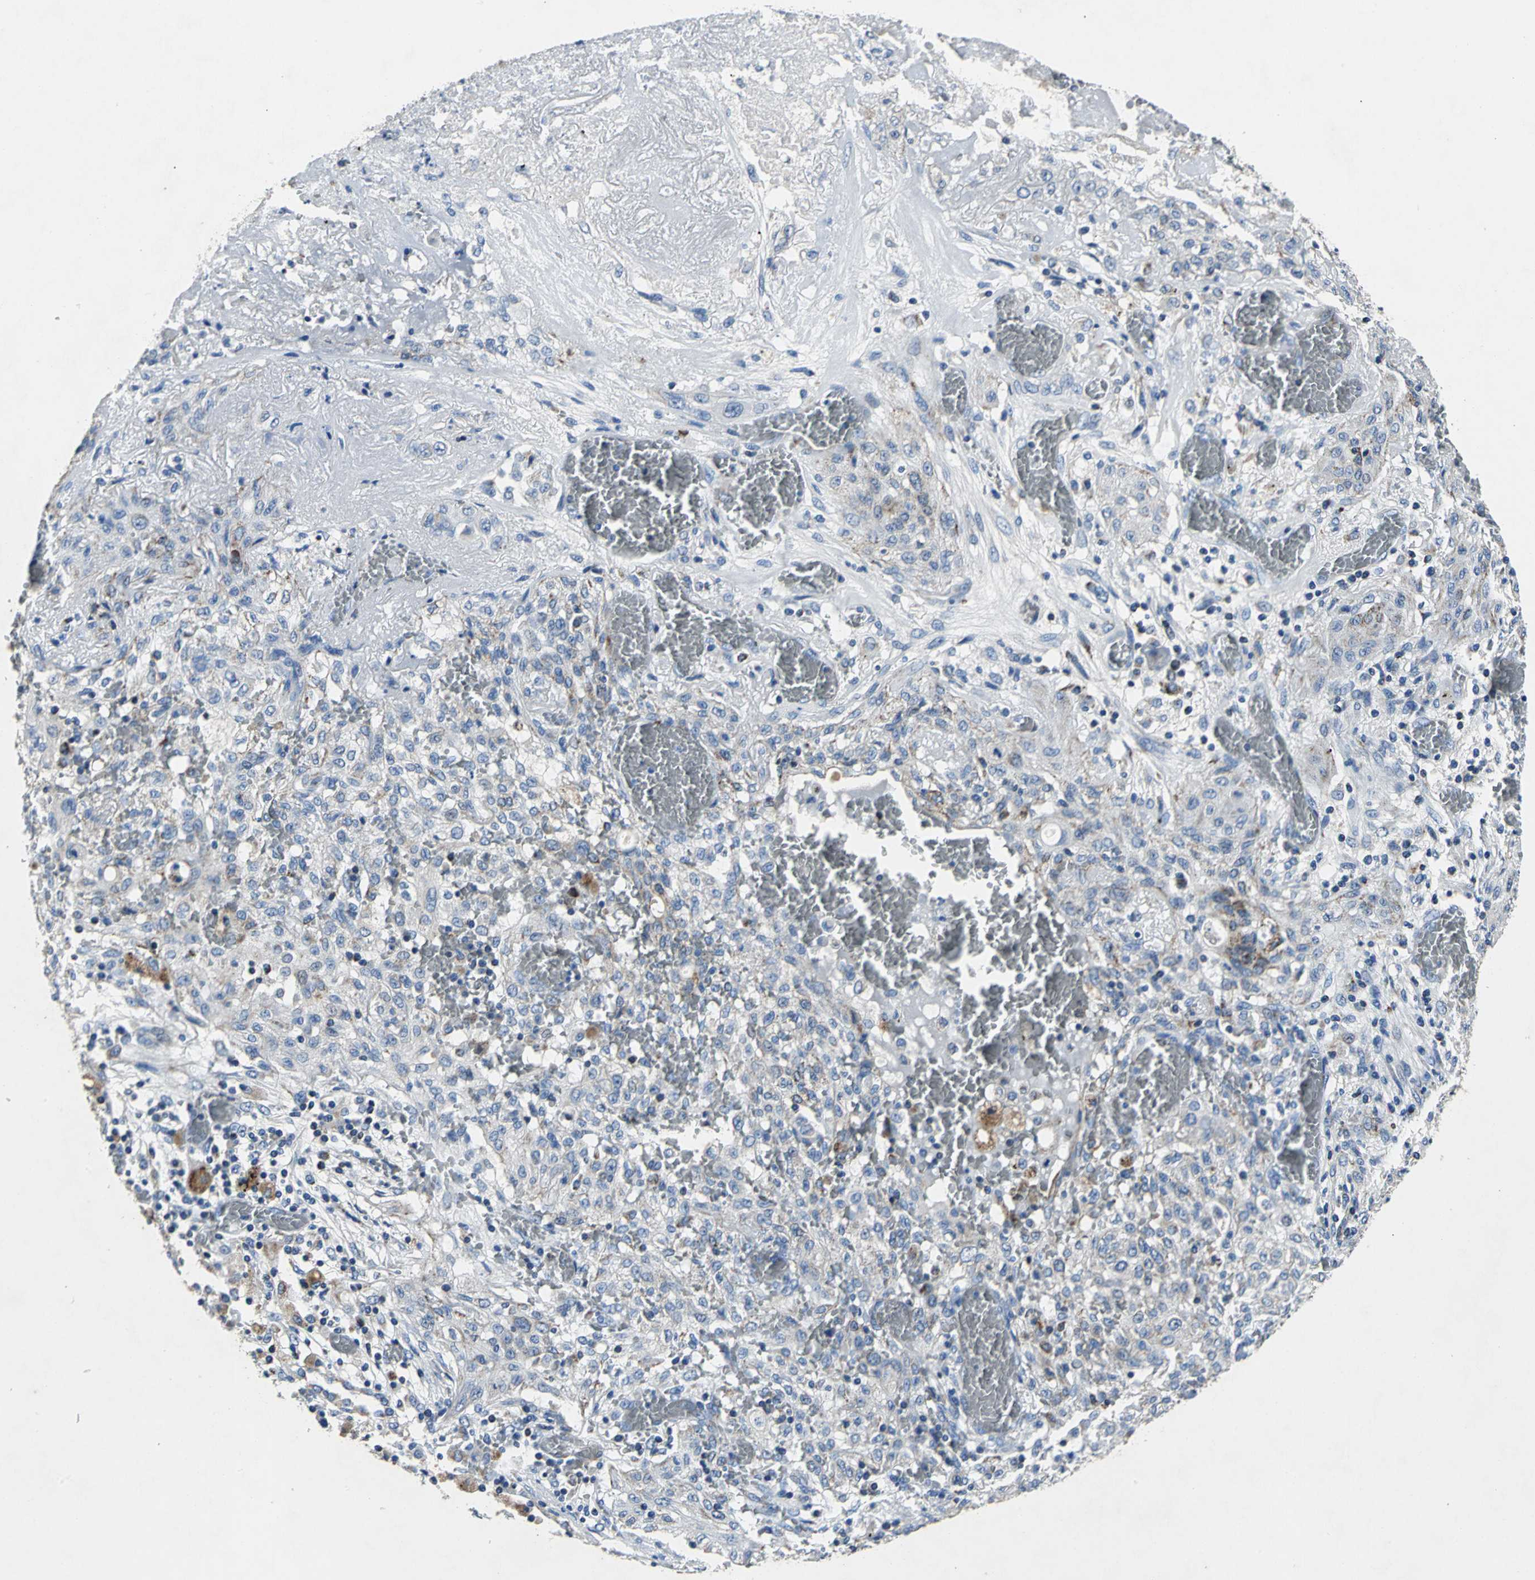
{"staining": {"intensity": "weak", "quantity": ">75%", "location": "cytoplasmic/membranous"}, "tissue": "lung cancer", "cell_type": "Tumor cells", "image_type": "cancer", "snomed": [{"axis": "morphology", "description": "Squamous cell carcinoma, NOS"}, {"axis": "topography", "description": "Lung"}], "caption": "Weak cytoplasmic/membranous staining for a protein is appreciated in approximately >75% of tumor cells of lung squamous cell carcinoma using IHC.", "gene": "IFI6", "patient": {"sex": "female", "age": 47}}